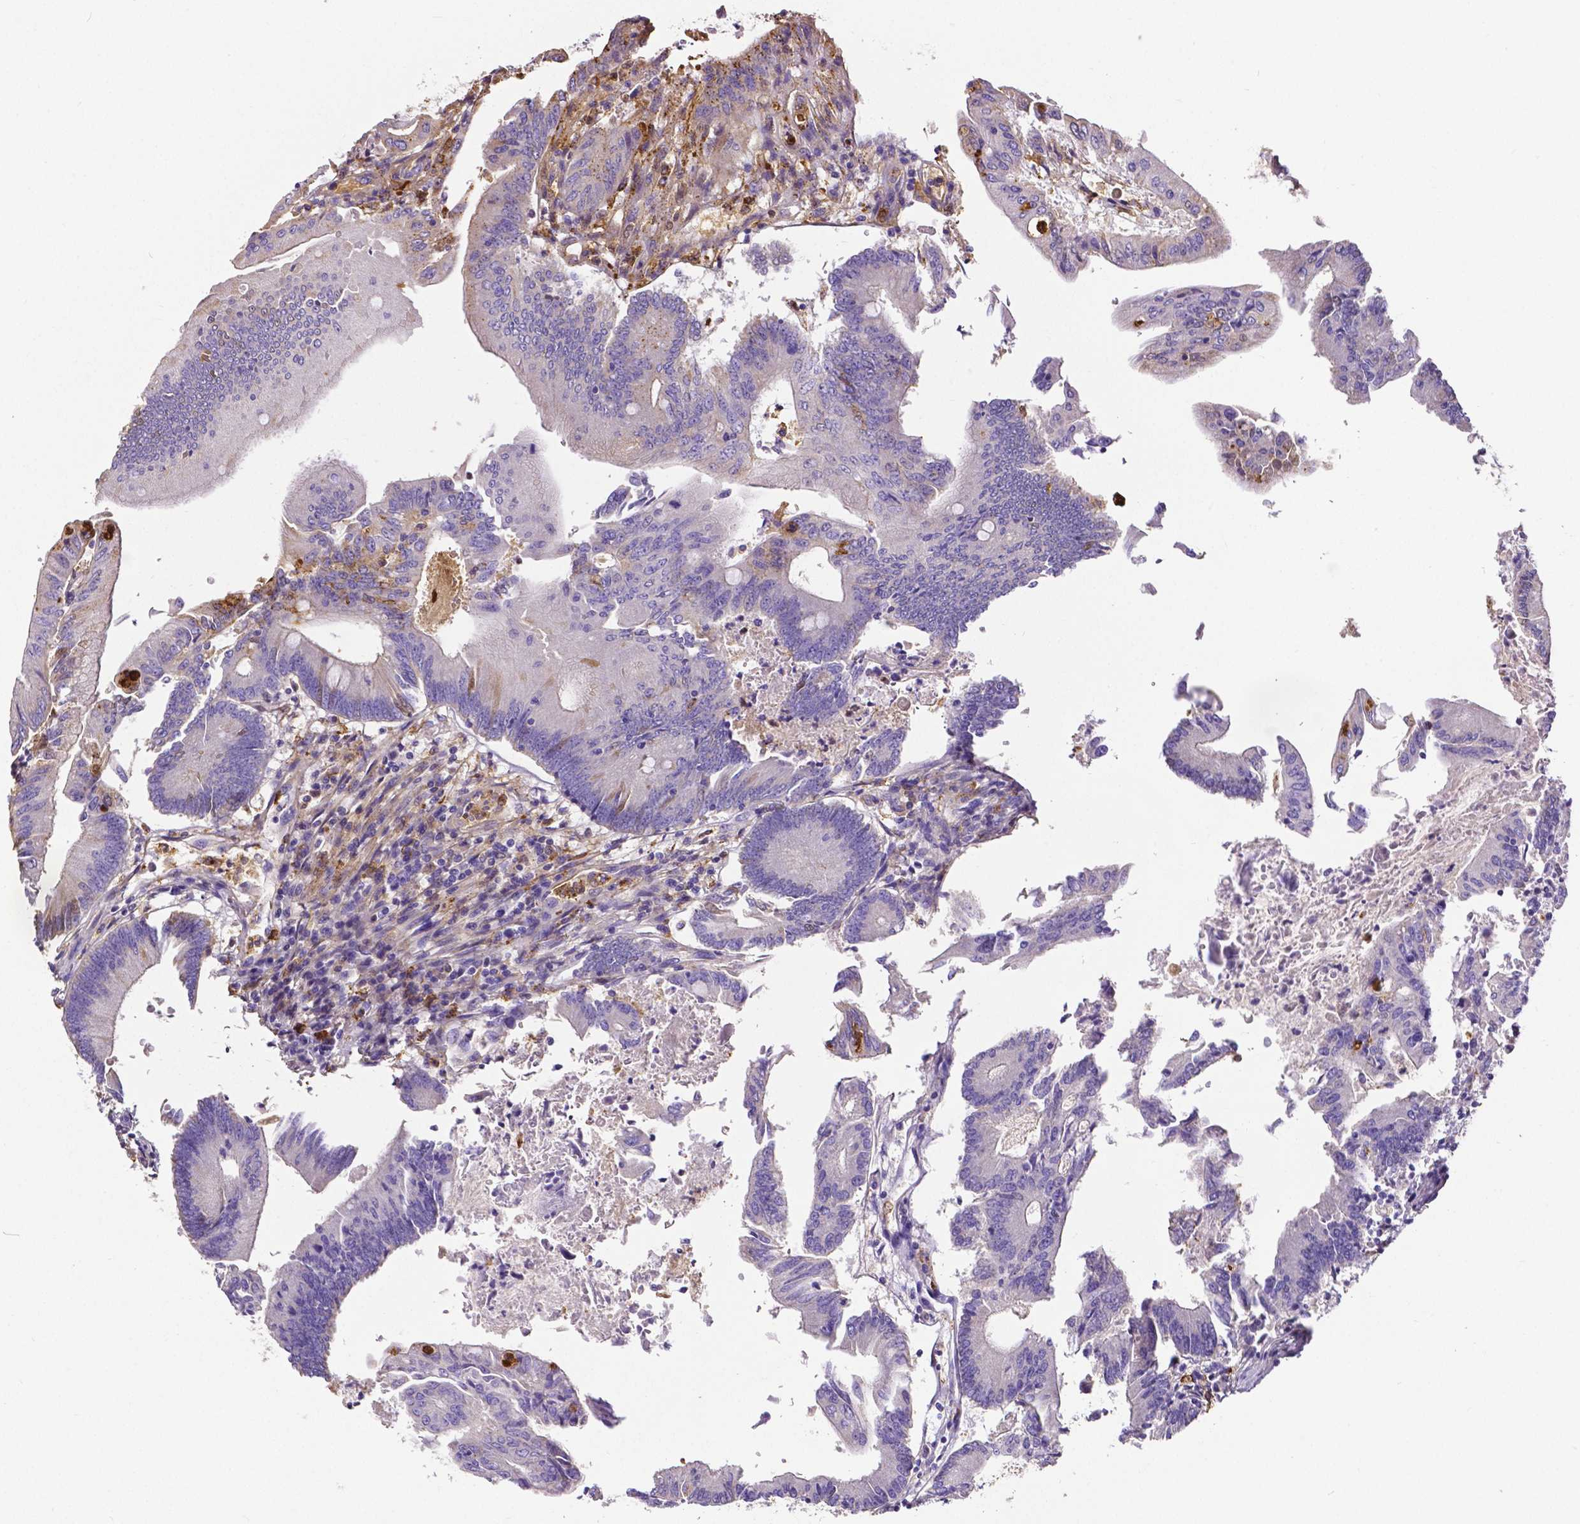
{"staining": {"intensity": "negative", "quantity": "none", "location": "none"}, "tissue": "colorectal cancer", "cell_type": "Tumor cells", "image_type": "cancer", "snomed": [{"axis": "morphology", "description": "Adenocarcinoma, NOS"}, {"axis": "topography", "description": "Colon"}], "caption": "Immunohistochemistry of colorectal adenocarcinoma reveals no positivity in tumor cells.", "gene": "MMP9", "patient": {"sex": "female", "age": 70}}